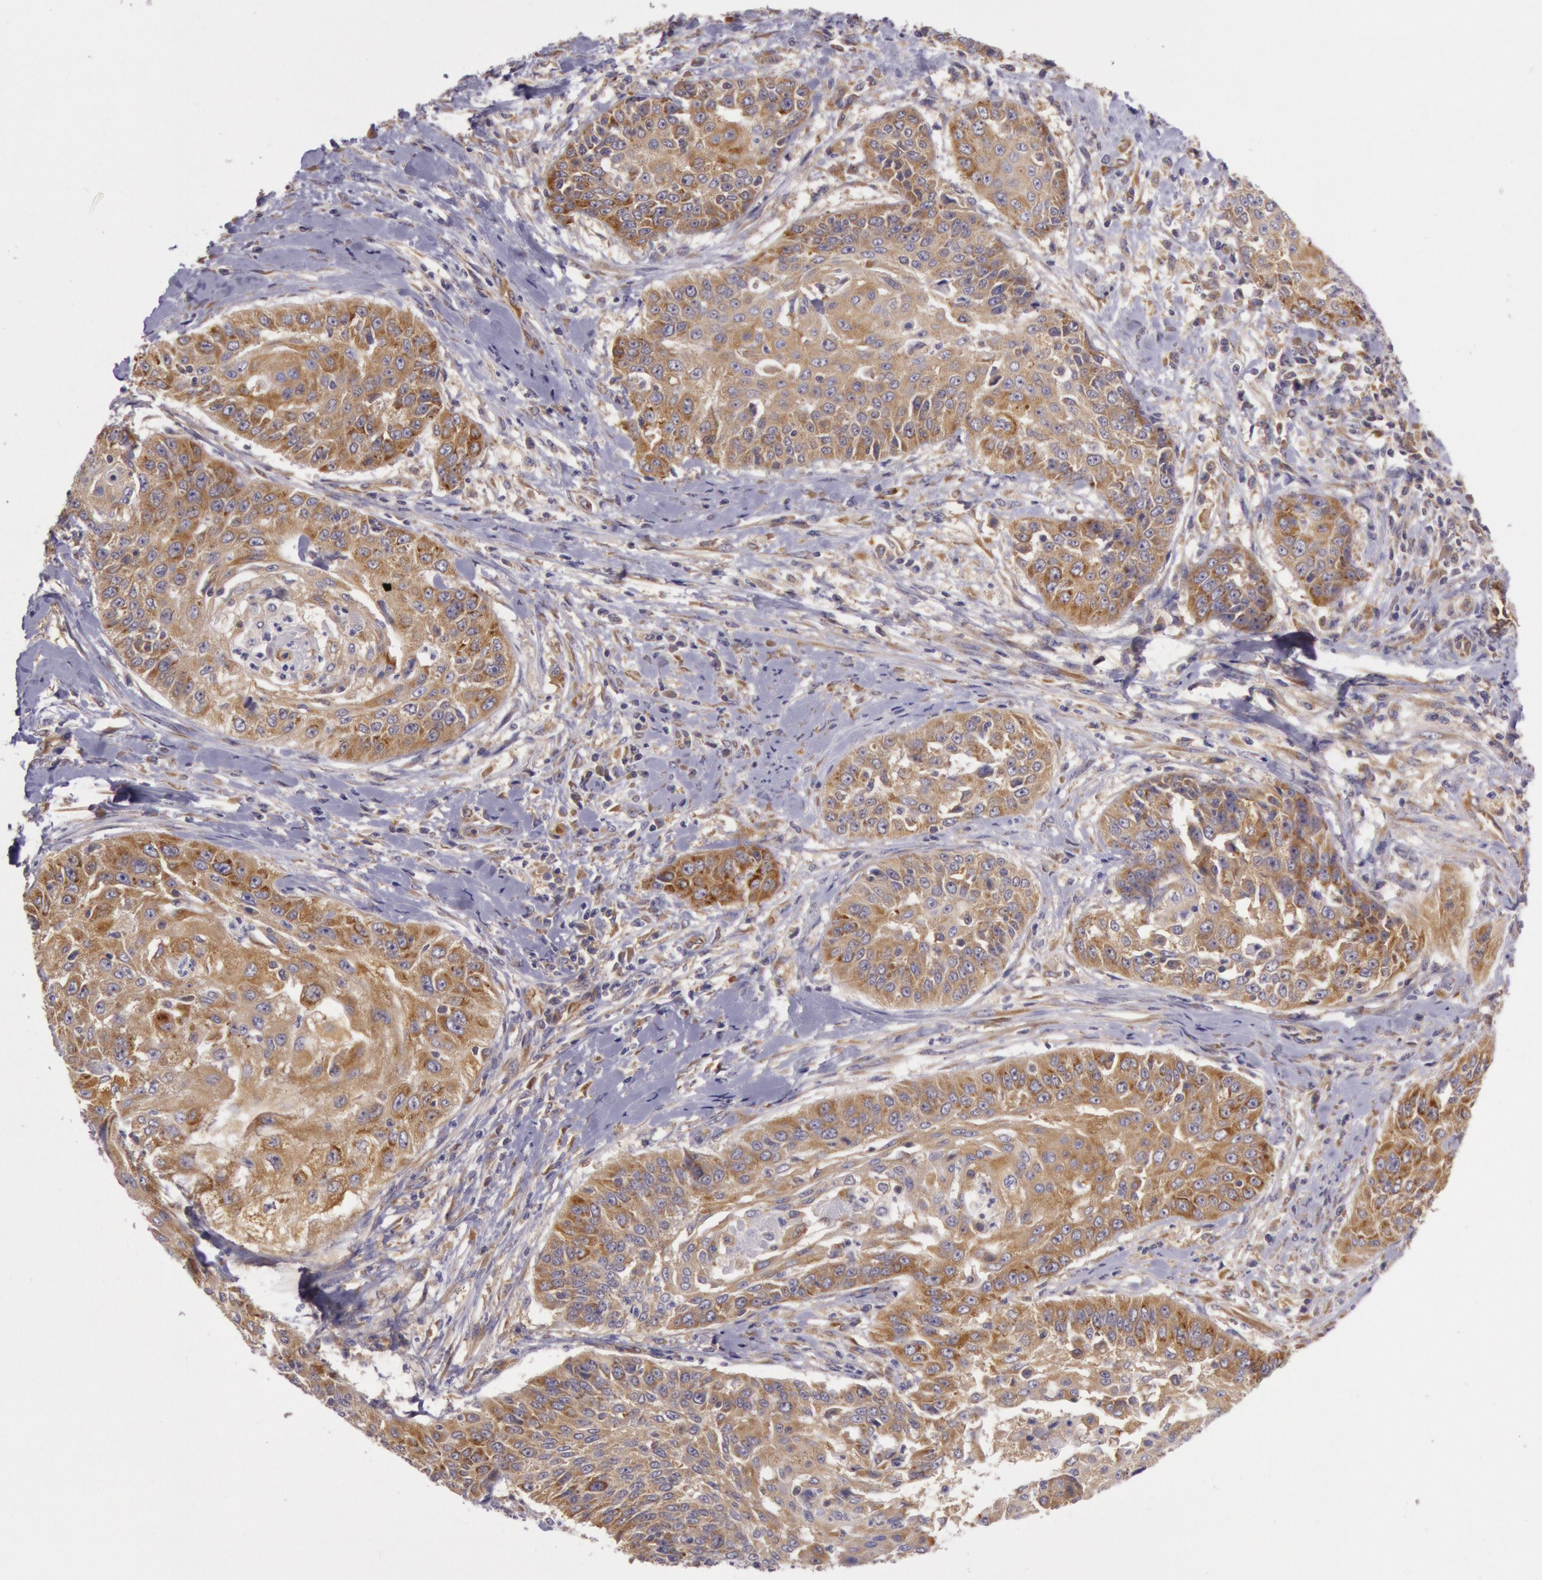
{"staining": {"intensity": "moderate", "quantity": ">75%", "location": "cytoplasmic/membranous"}, "tissue": "cervical cancer", "cell_type": "Tumor cells", "image_type": "cancer", "snomed": [{"axis": "morphology", "description": "Squamous cell carcinoma, NOS"}, {"axis": "topography", "description": "Cervix"}], "caption": "A micrograph of cervical cancer stained for a protein demonstrates moderate cytoplasmic/membranous brown staining in tumor cells. The staining was performed using DAB (3,3'-diaminobenzidine) to visualize the protein expression in brown, while the nuclei were stained in blue with hematoxylin (Magnification: 20x).", "gene": "CHUK", "patient": {"sex": "female", "age": 64}}